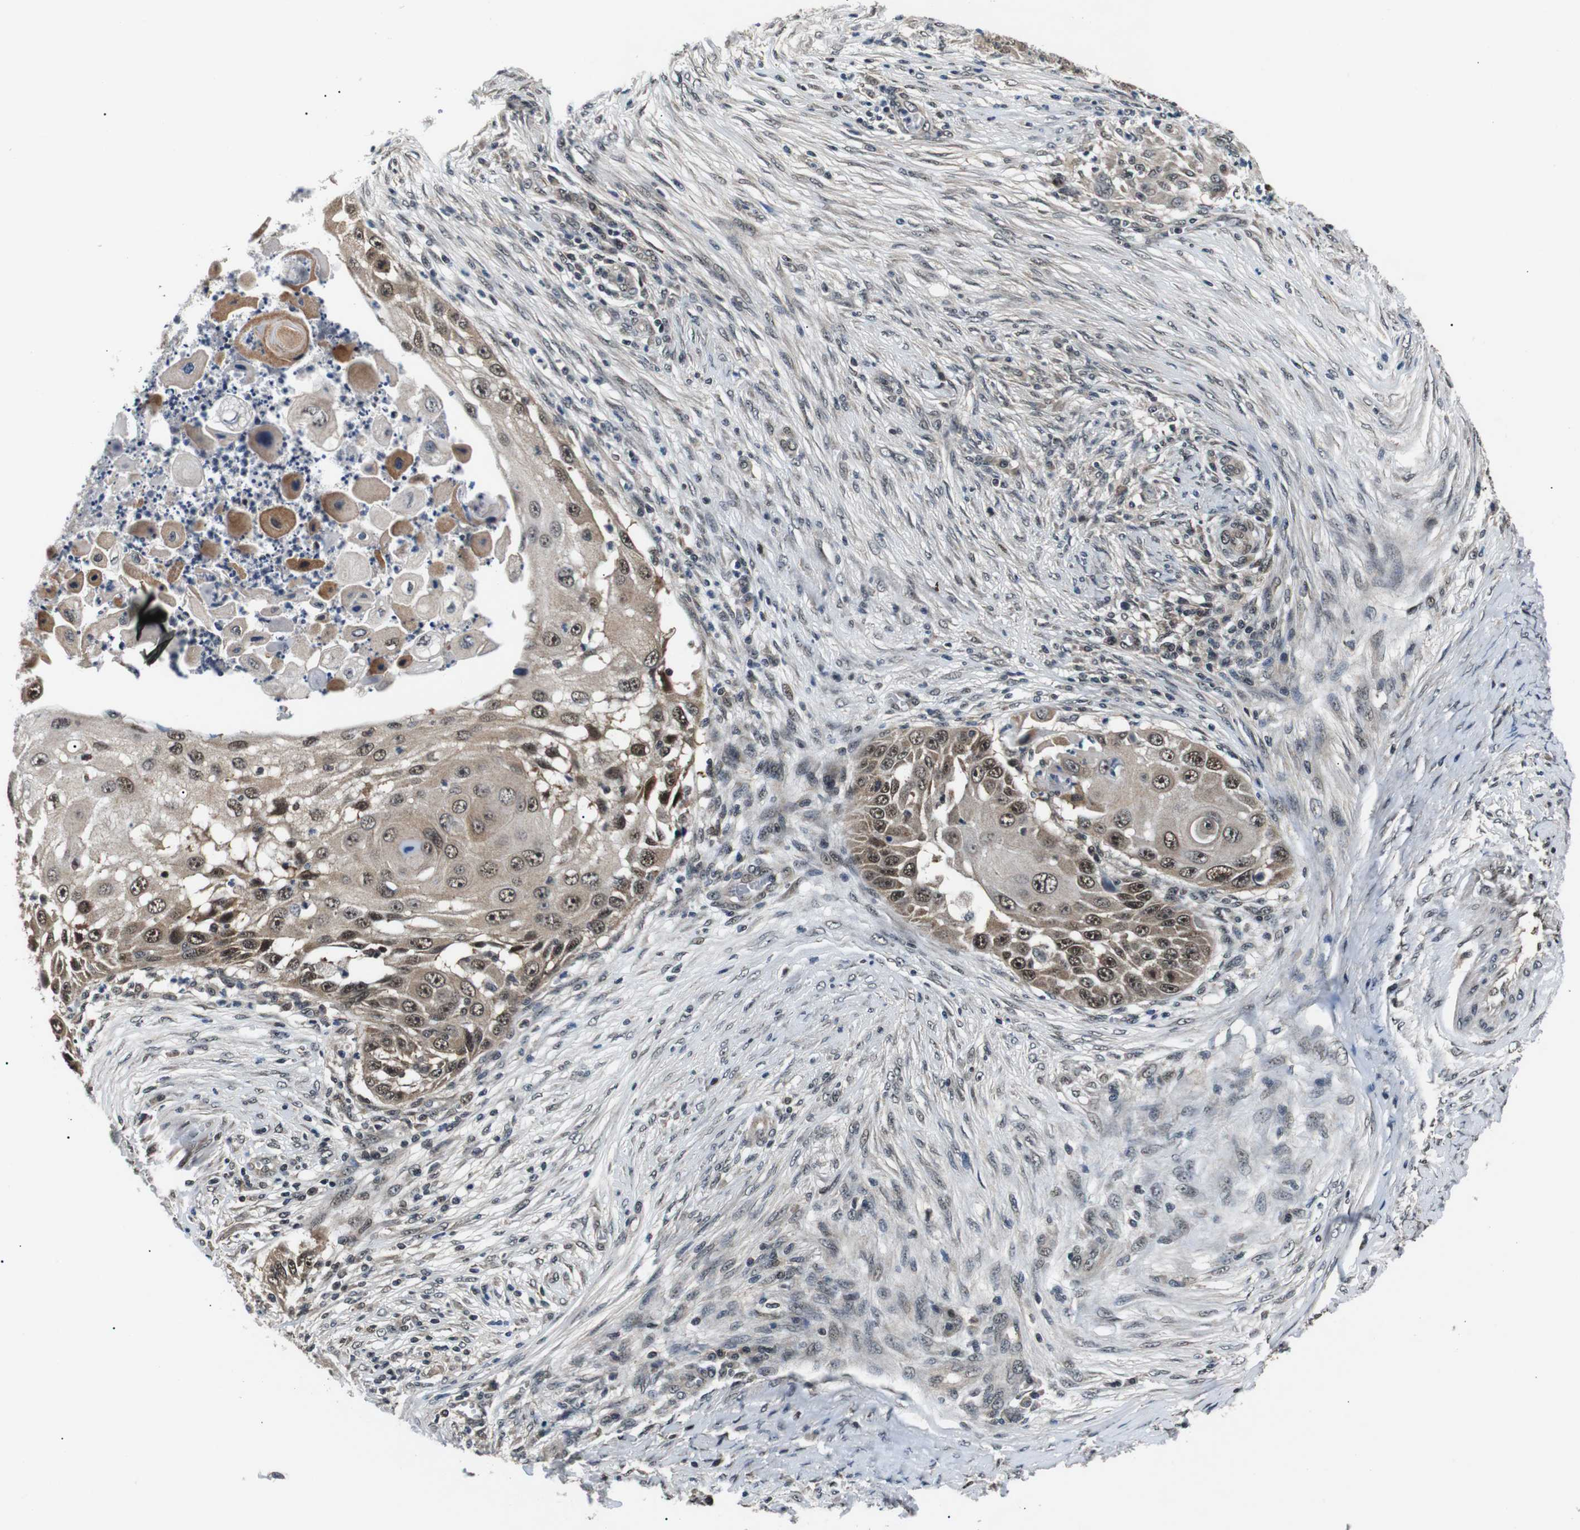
{"staining": {"intensity": "moderate", "quantity": ">75%", "location": "cytoplasmic/membranous,nuclear"}, "tissue": "skin cancer", "cell_type": "Tumor cells", "image_type": "cancer", "snomed": [{"axis": "morphology", "description": "Squamous cell carcinoma, NOS"}, {"axis": "topography", "description": "Skin"}], "caption": "Moderate cytoplasmic/membranous and nuclear protein staining is present in approximately >75% of tumor cells in skin cancer. (Stains: DAB (3,3'-diaminobenzidine) in brown, nuclei in blue, Microscopy: brightfield microscopy at high magnification).", "gene": "SKP1", "patient": {"sex": "female", "age": 44}}